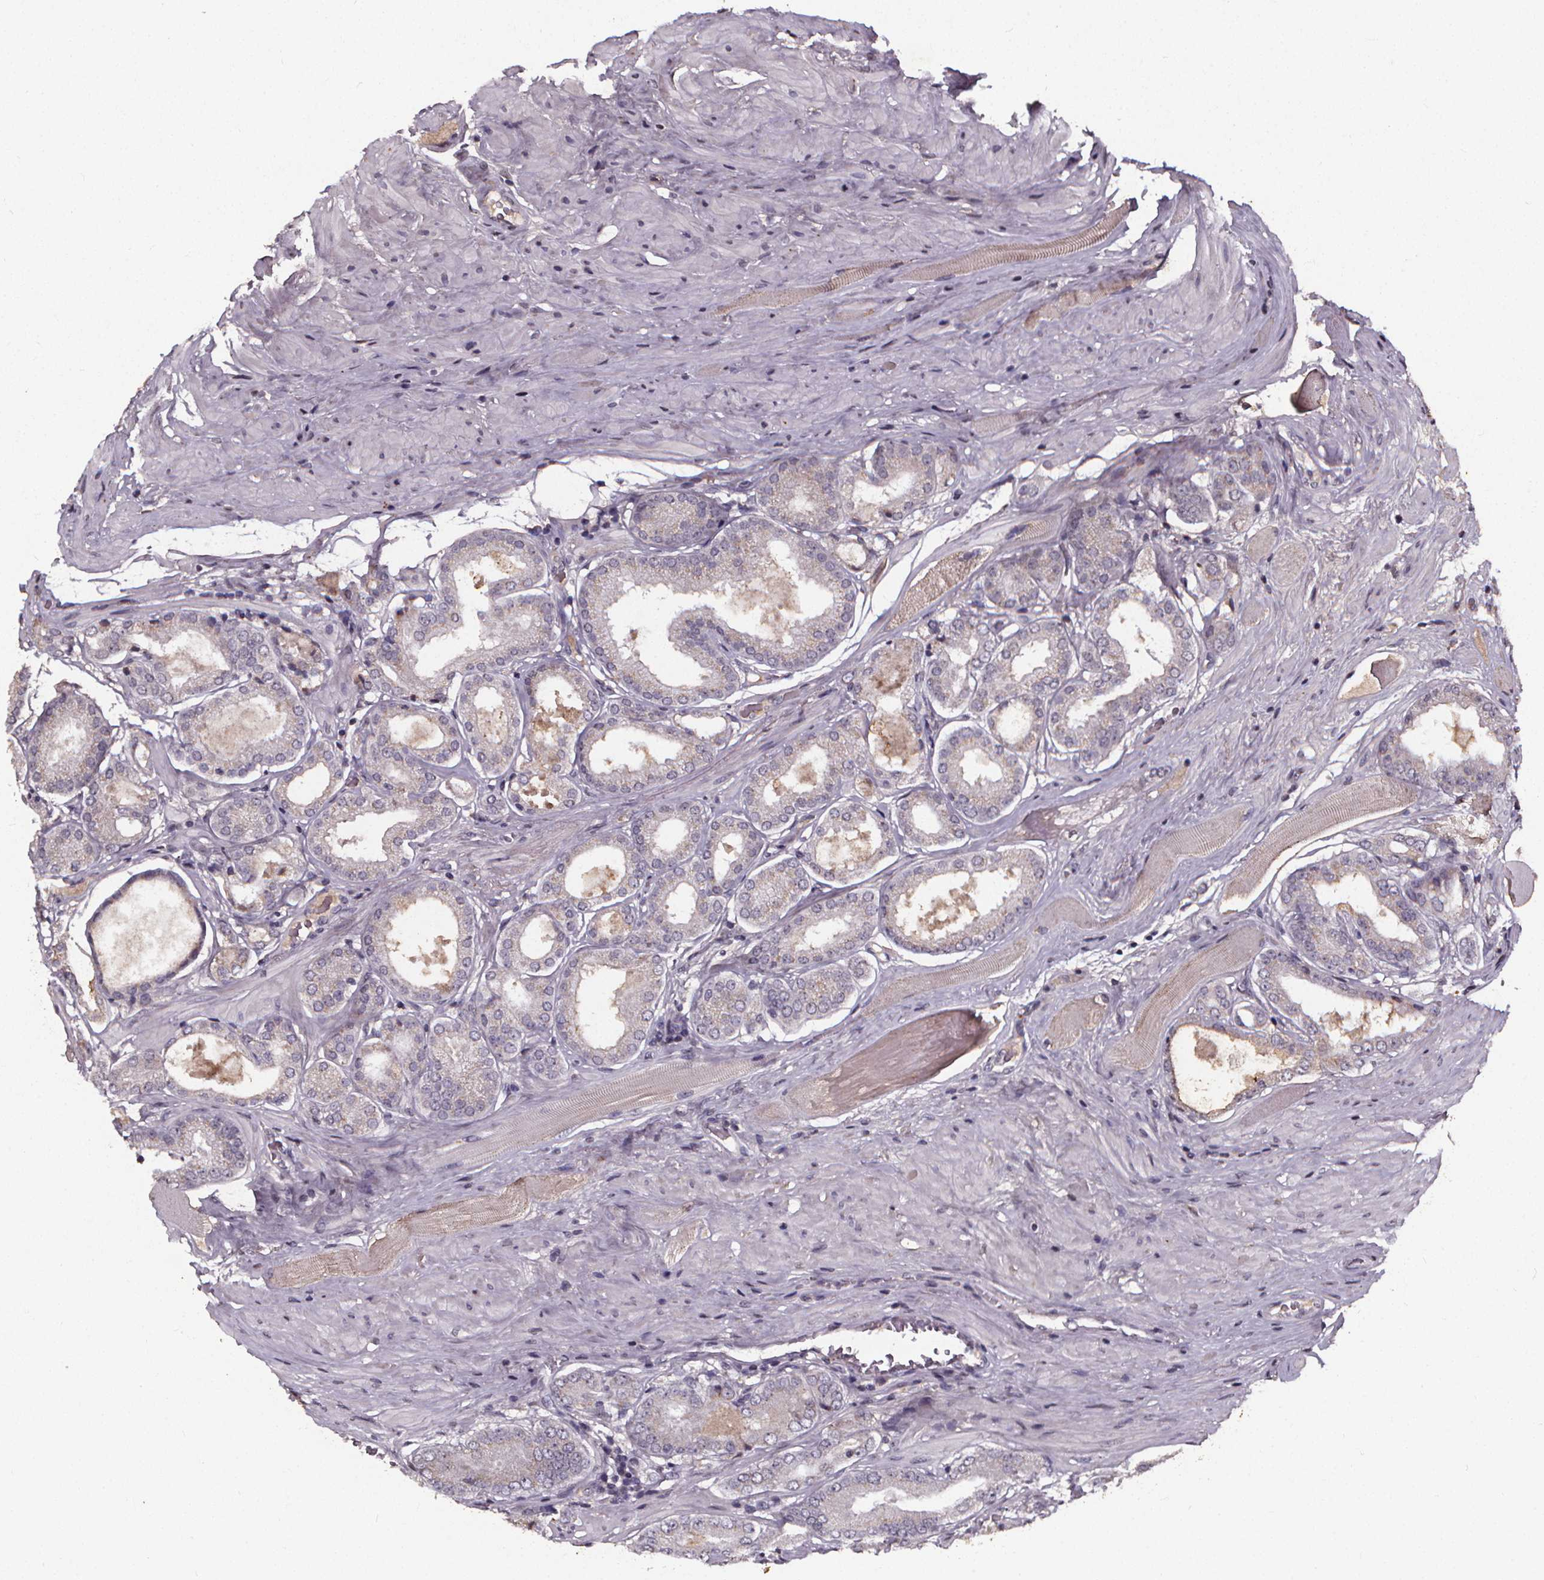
{"staining": {"intensity": "weak", "quantity": "<25%", "location": "cytoplasmic/membranous"}, "tissue": "prostate cancer", "cell_type": "Tumor cells", "image_type": "cancer", "snomed": [{"axis": "morphology", "description": "Adenocarcinoma, NOS"}, {"axis": "topography", "description": "Prostate"}], "caption": "Immunohistochemistry (IHC) photomicrograph of neoplastic tissue: human prostate adenocarcinoma stained with DAB demonstrates no significant protein positivity in tumor cells.", "gene": "SPAG8", "patient": {"sex": "male", "age": 63}}